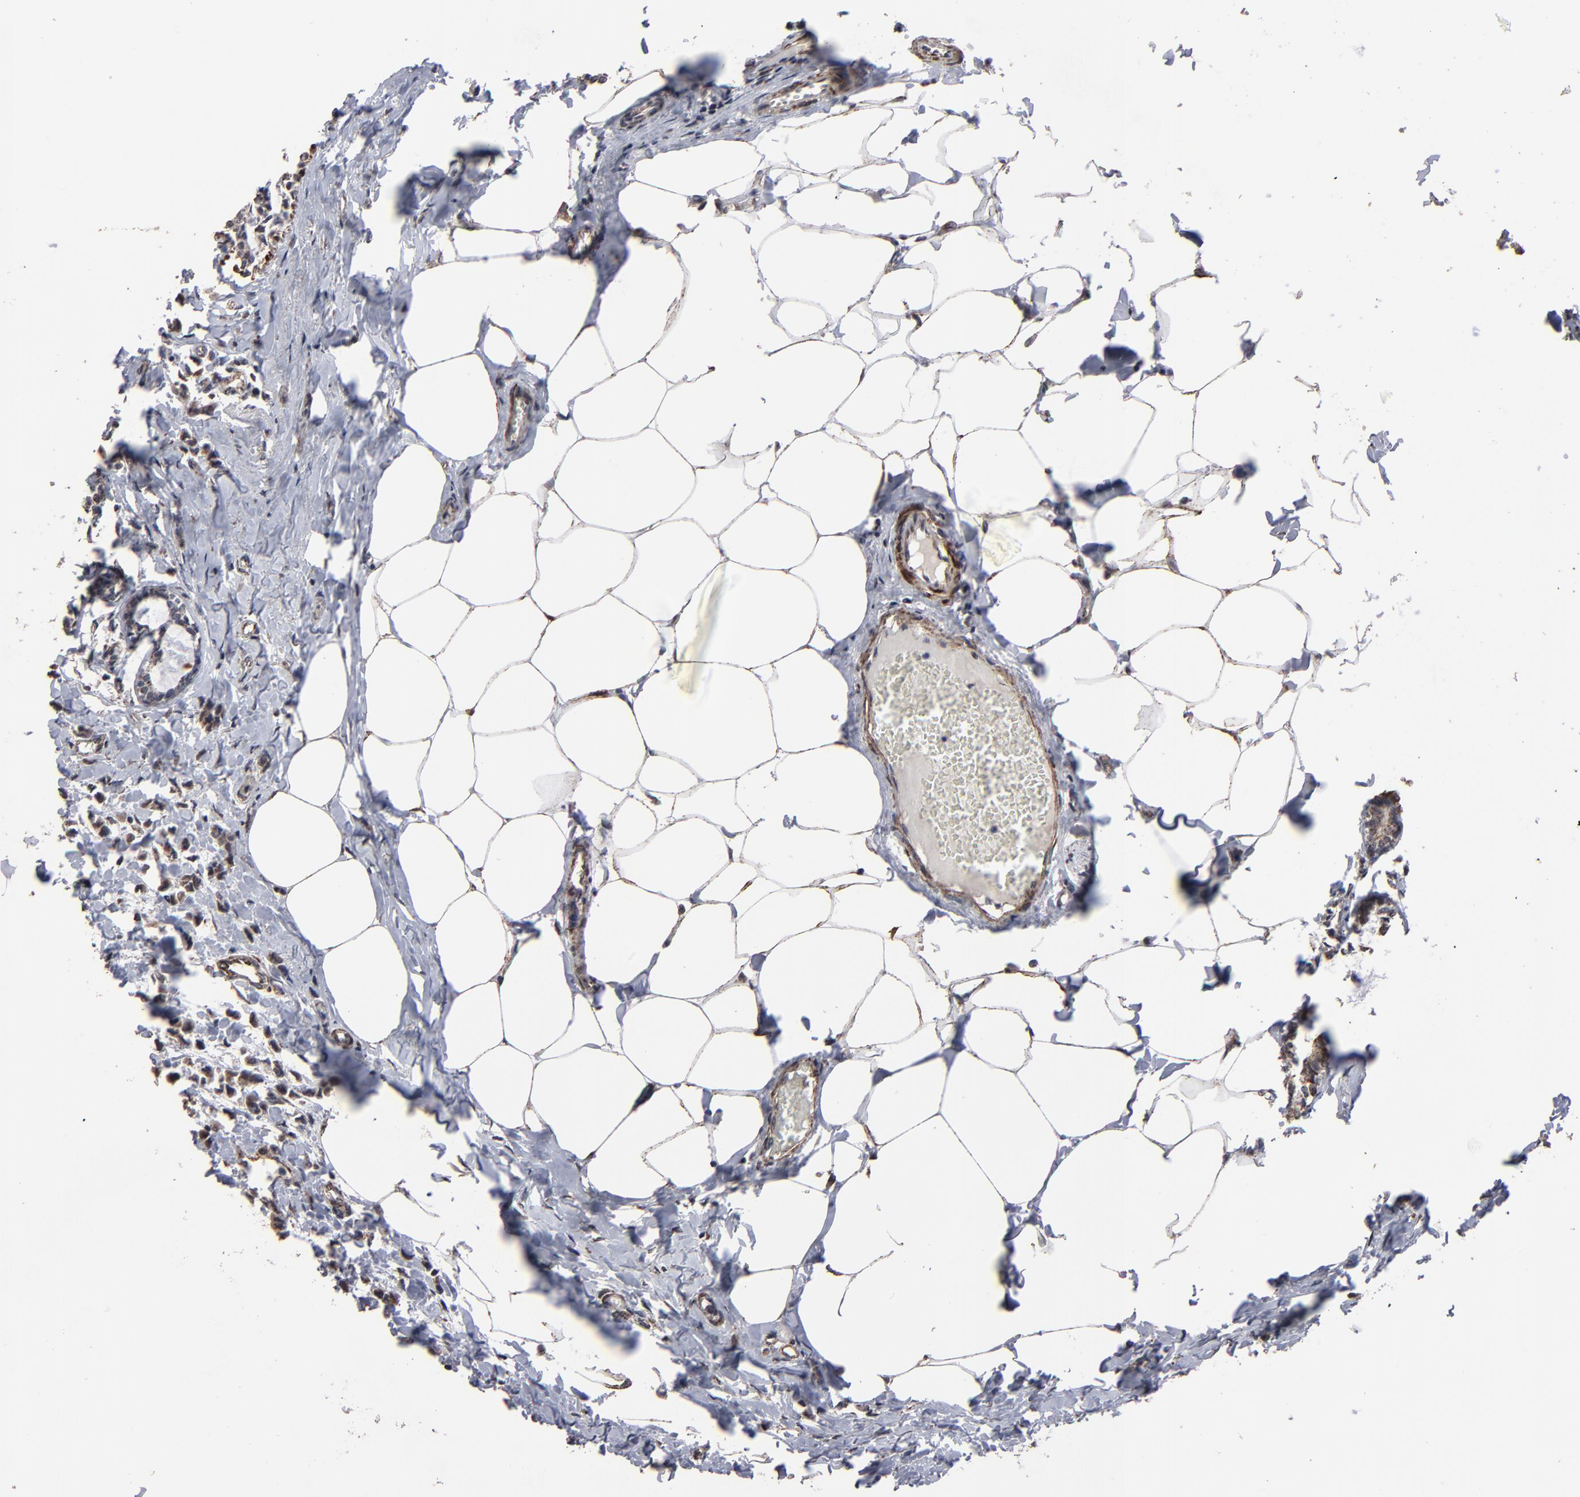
{"staining": {"intensity": "moderate", "quantity": ">75%", "location": "cytoplasmic/membranous,nuclear"}, "tissue": "breast cancer", "cell_type": "Tumor cells", "image_type": "cancer", "snomed": [{"axis": "morphology", "description": "Lobular carcinoma"}, {"axis": "topography", "description": "Breast"}], "caption": "Immunohistochemical staining of breast lobular carcinoma reveals medium levels of moderate cytoplasmic/membranous and nuclear protein expression in approximately >75% of tumor cells. (DAB = brown stain, brightfield microscopy at high magnification).", "gene": "BNIP3", "patient": {"sex": "female", "age": 51}}